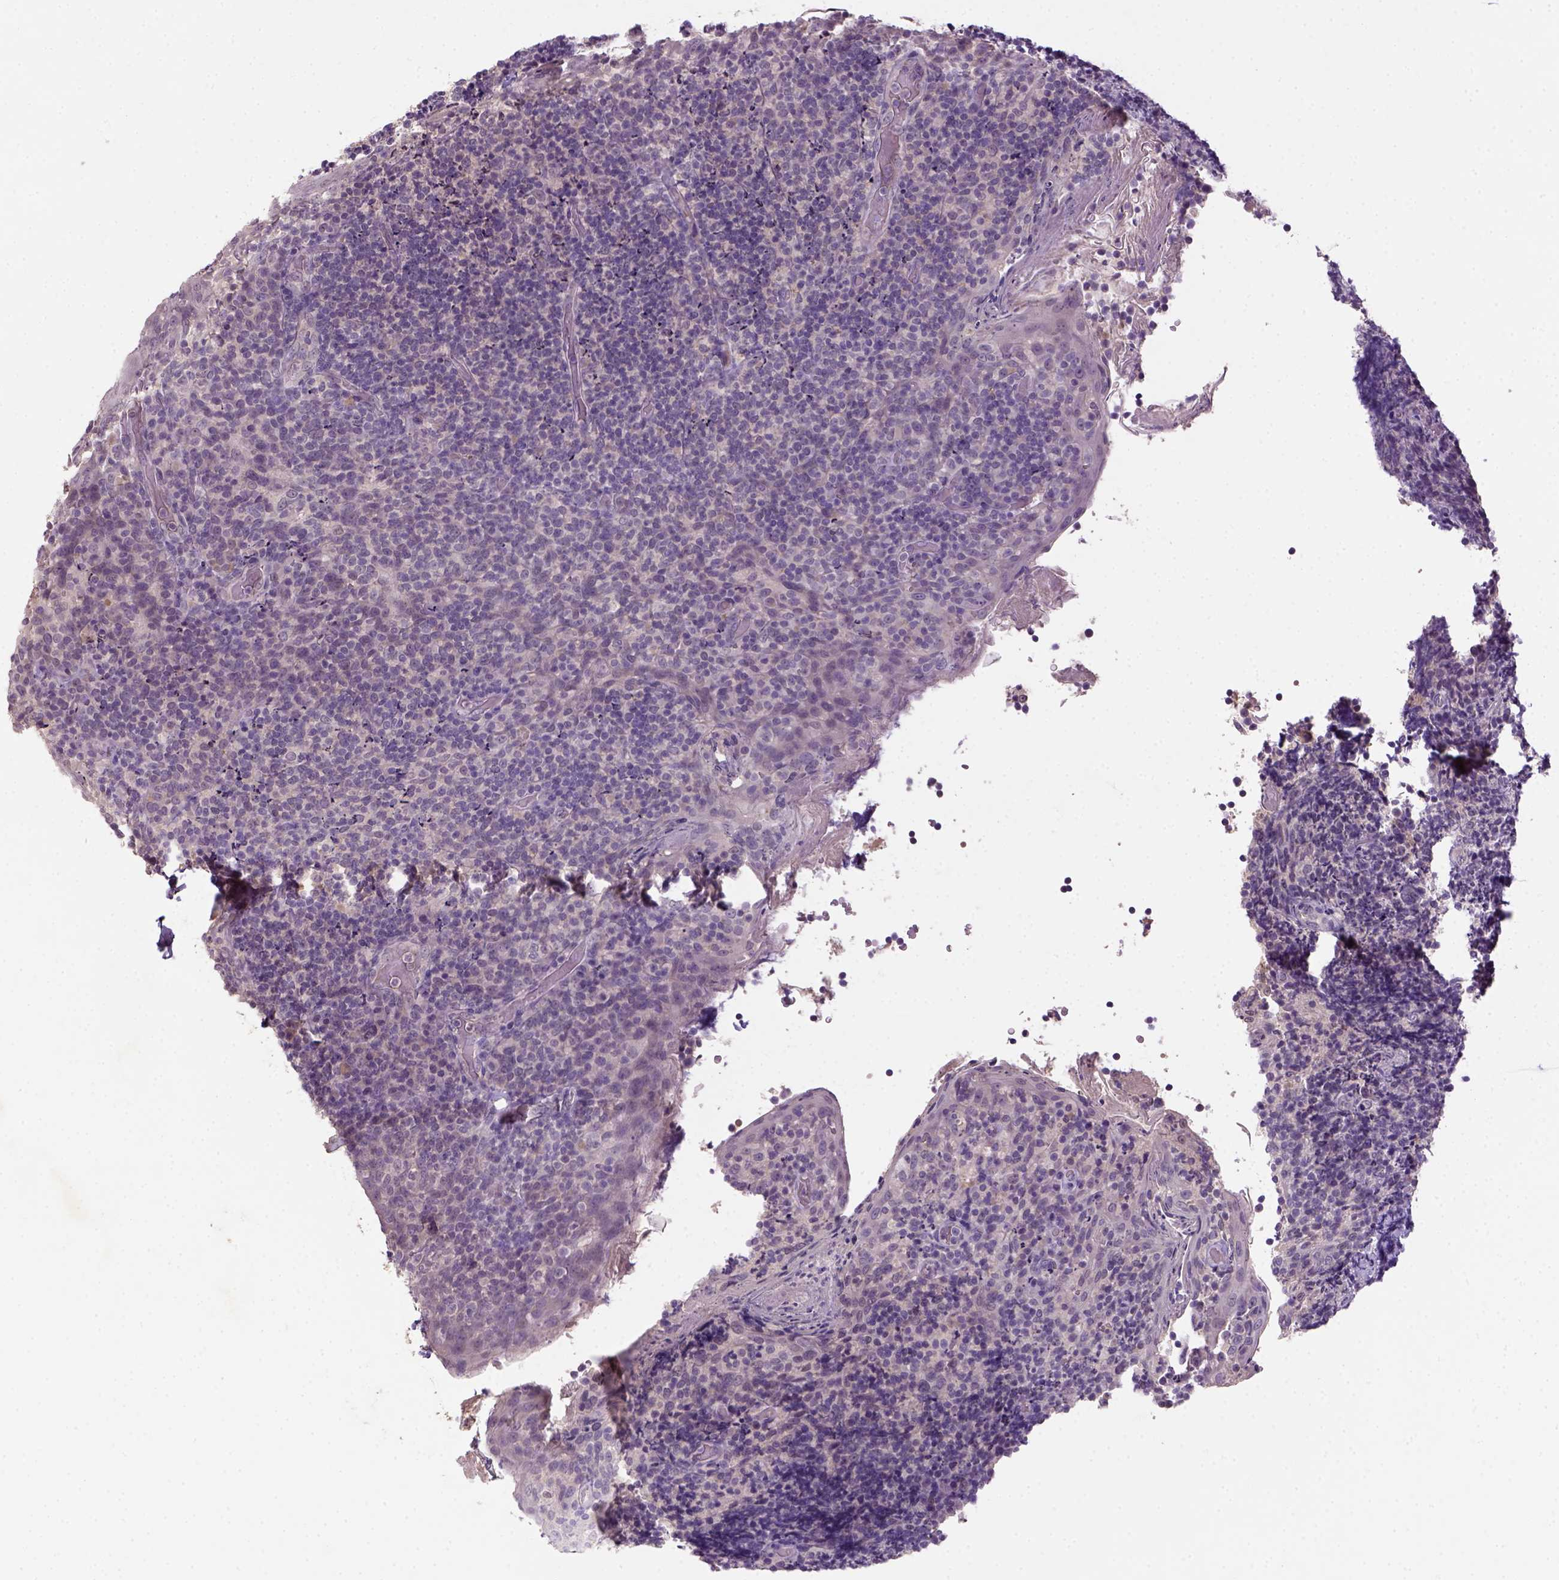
{"staining": {"intensity": "negative", "quantity": "none", "location": "none"}, "tissue": "tonsil", "cell_type": "Germinal center cells", "image_type": "normal", "snomed": [{"axis": "morphology", "description": "Normal tissue, NOS"}, {"axis": "topography", "description": "Tonsil"}], "caption": "Immunohistochemistry (IHC) micrograph of normal tonsil: tonsil stained with DAB displays no significant protein positivity in germinal center cells. Brightfield microscopy of immunohistochemistry (IHC) stained with DAB (brown) and hematoxylin (blue), captured at high magnification.", "gene": "NLGN2", "patient": {"sex": "female", "age": 10}}